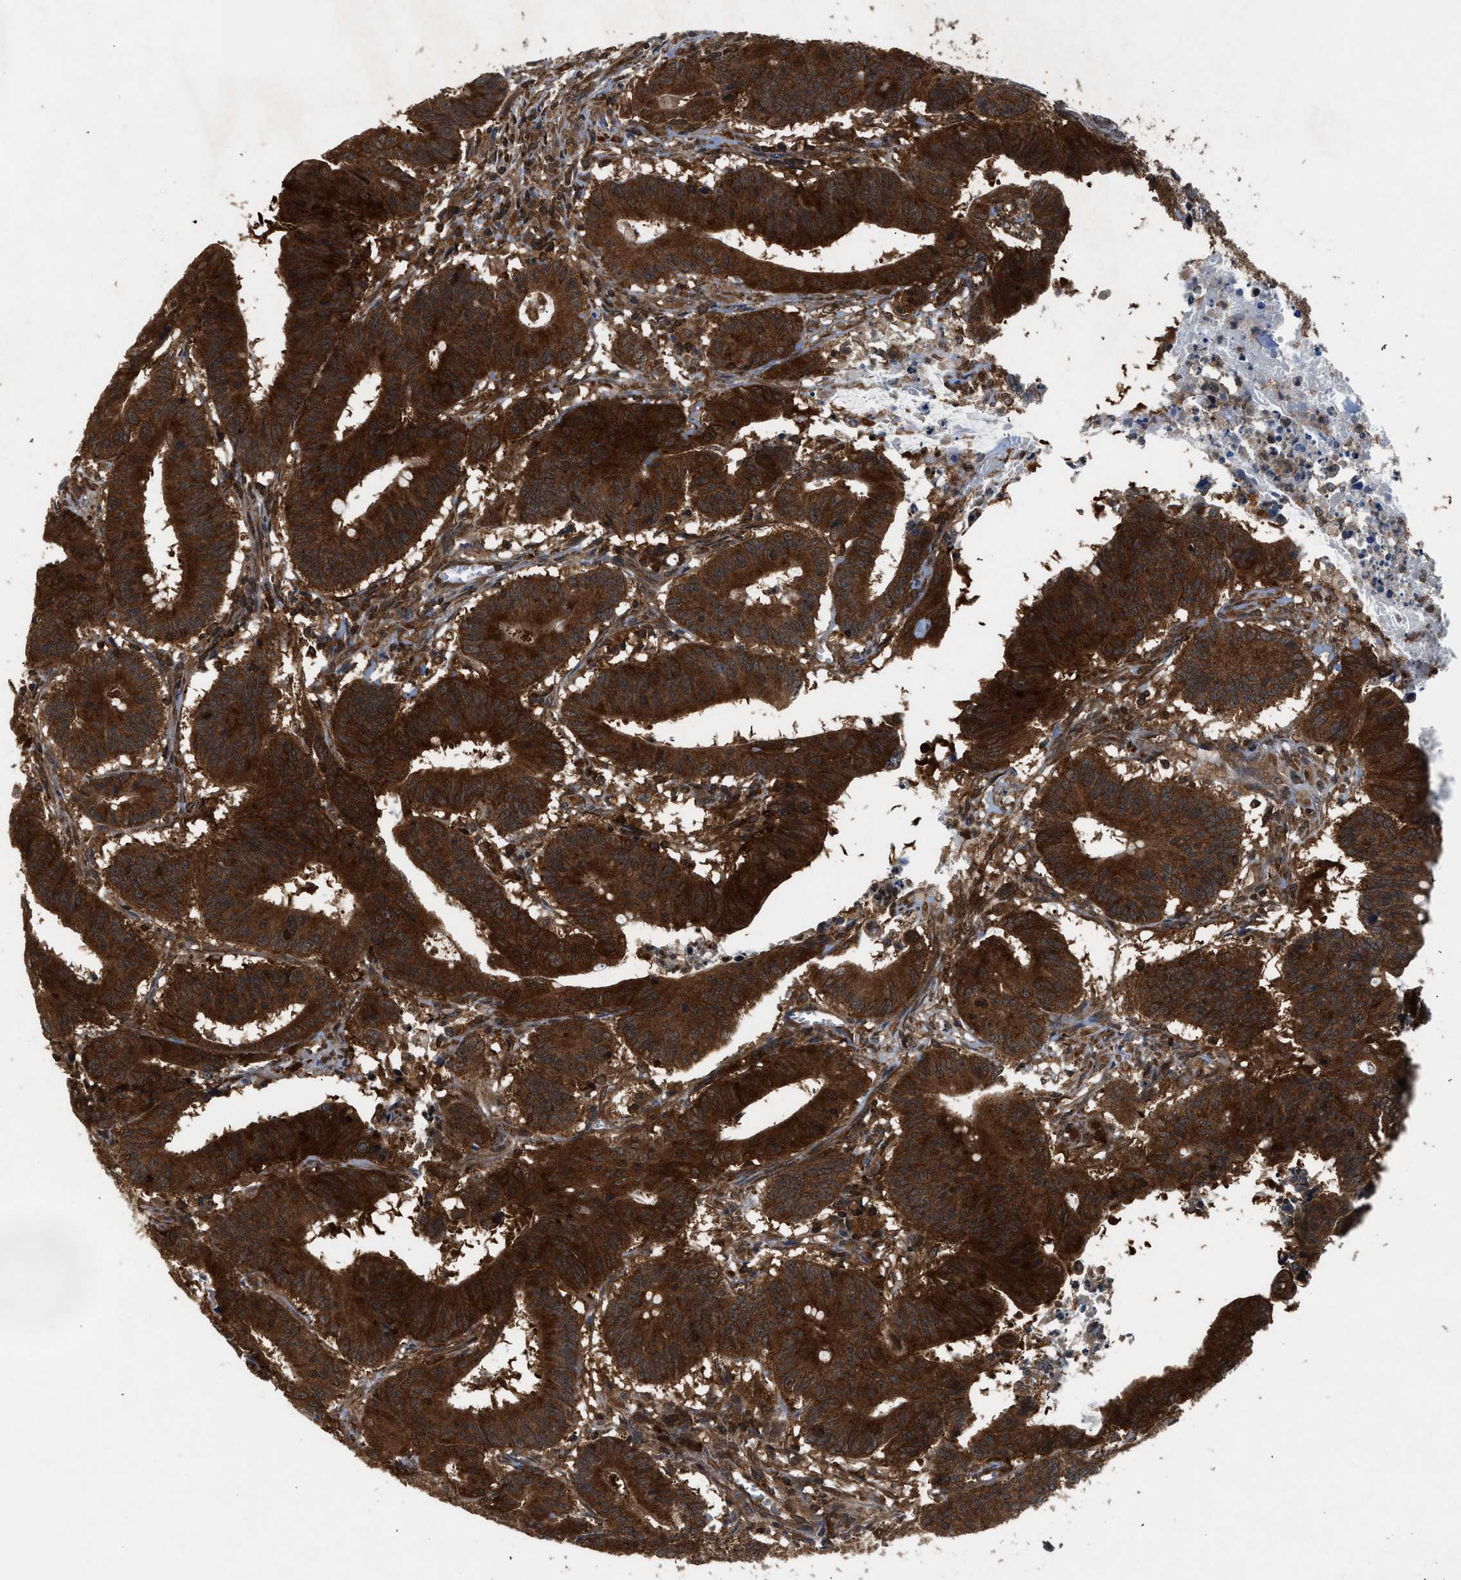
{"staining": {"intensity": "strong", "quantity": ">75%", "location": "cytoplasmic/membranous,nuclear"}, "tissue": "colorectal cancer", "cell_type": "Tumor cells", "image_type": "cancer", "snomed": [{"axis": "morphology", "description": "Adenocarcinoma, NOS"}, {"axis": "topography", "description": "Colon"}], "caption": "Immunohistochemical staining of human adenocarcinoma (colorectal) exhibits high levels of strong cytoplasmic/membranous and nuclear expression in about >75% of tumor cells.", "gene": "OXSR1", "patient": {"sex": "male", "age": 45}}